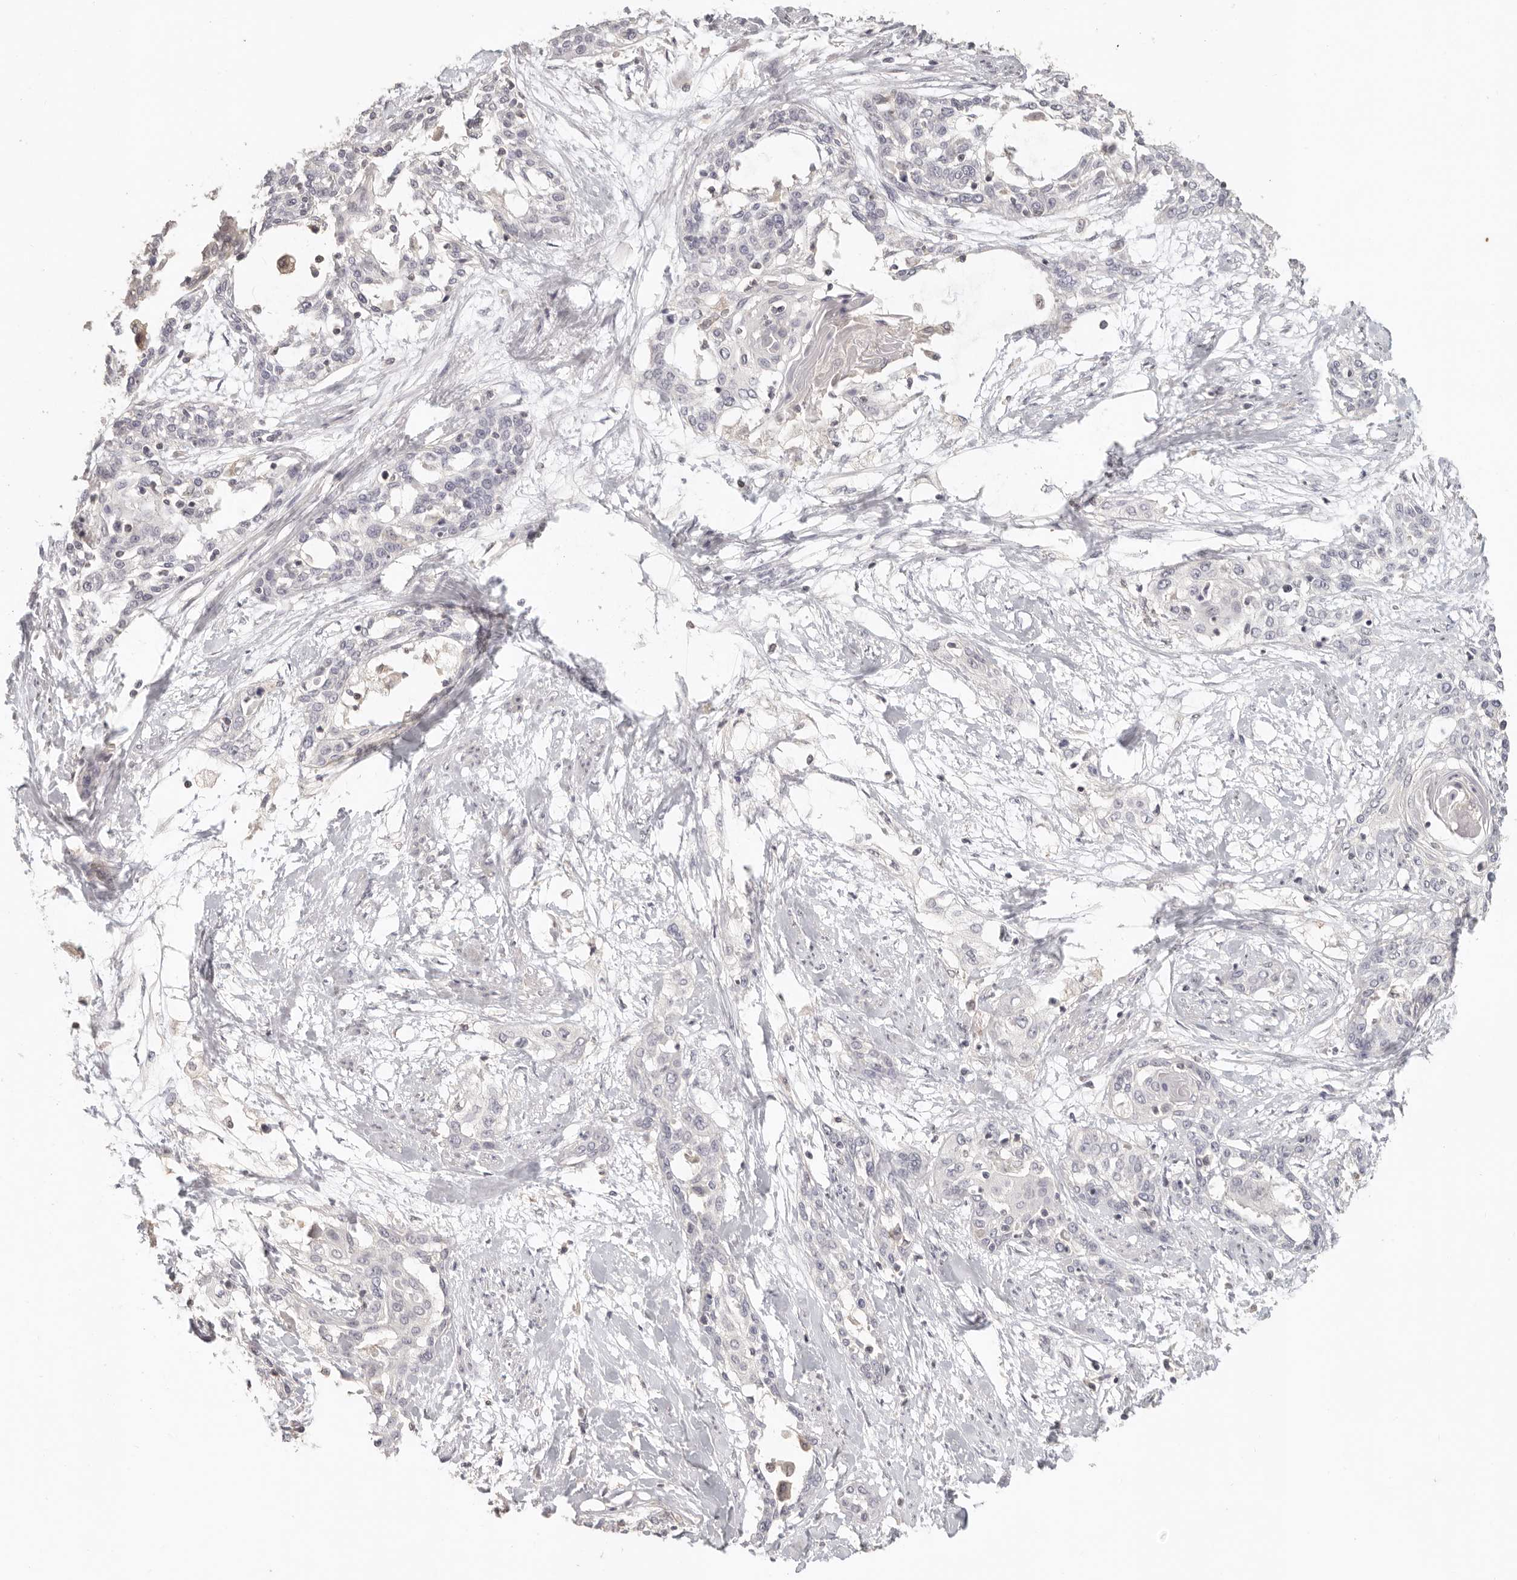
{"staining": {"intensity": "negative", "quantity": "none", "location": "none"}, "tissue": "cervical cancer", "cell_type": "Tumor cells", "image_type": "cancer", "snomed": [{"axis": "morphology", "description": "Squamous cell carcinoma, NOS"}, {"axis": "topography", "description": "Cervix"}], "caption": "IHC image of human cervical cancer stained for a protein (brown), which displays no staining in tumor cells.", "gene": "CSK", "patient": {"sex": "female", "age": 57}}